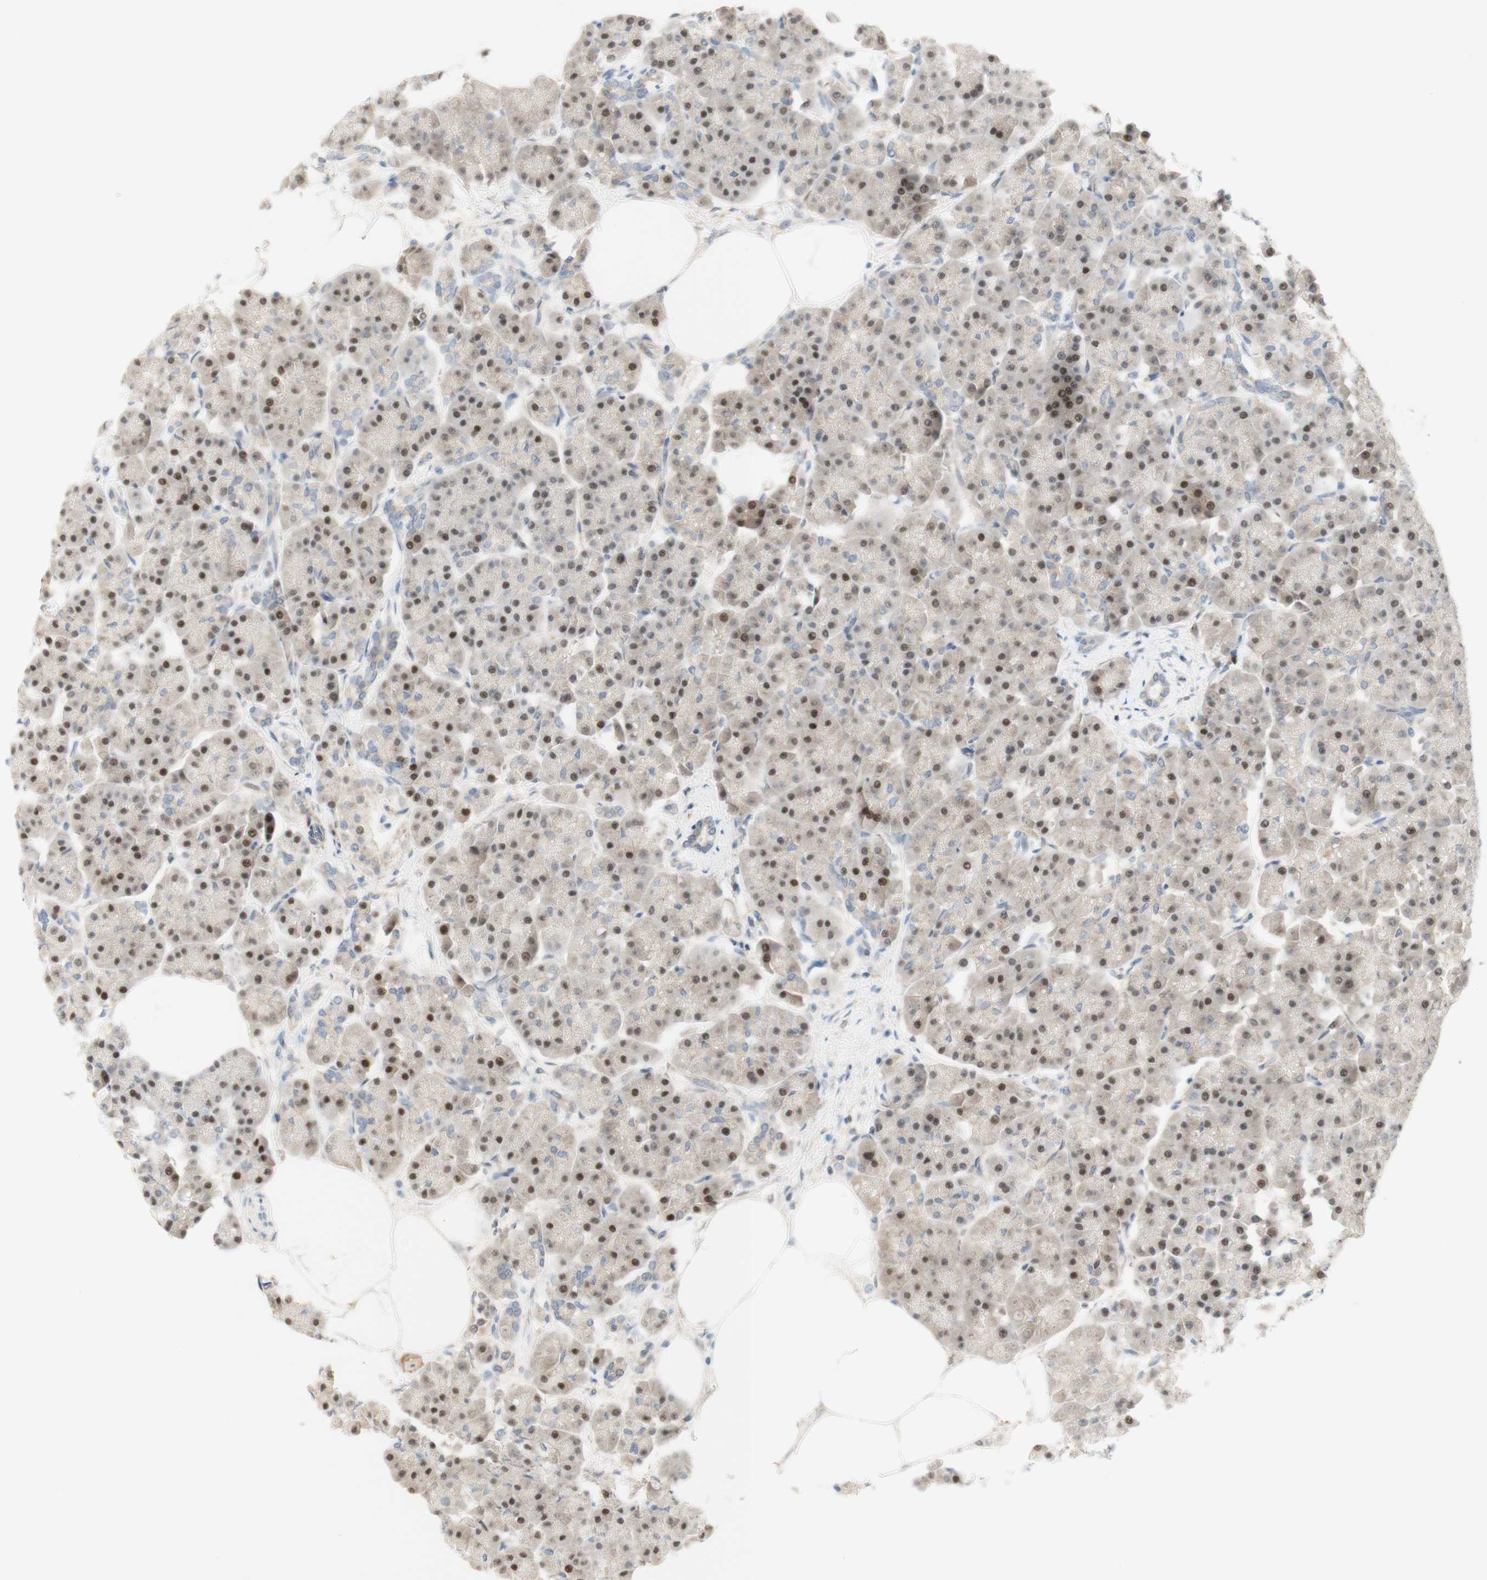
{"staining": {"intensity": "weak", "quantity": "25%-75%", "location": "nuclear"}, "tissue": "pancreas", "cell_type": "Exocrine glandular cells", "image_type": "normal", "snomed": [{"axis": "morphology", "description": "Normal tissue, NOS"}, {"axis": "topography", "description": "Pancreas"}], "caption": "Human pancreas stained for a protein (brown) demonstrates weak nuclear positive positivity in about 25%-75% of exocrine glandular cells.", "gene": "RFNG", "patient": {"sex": "female", "age": 70}}